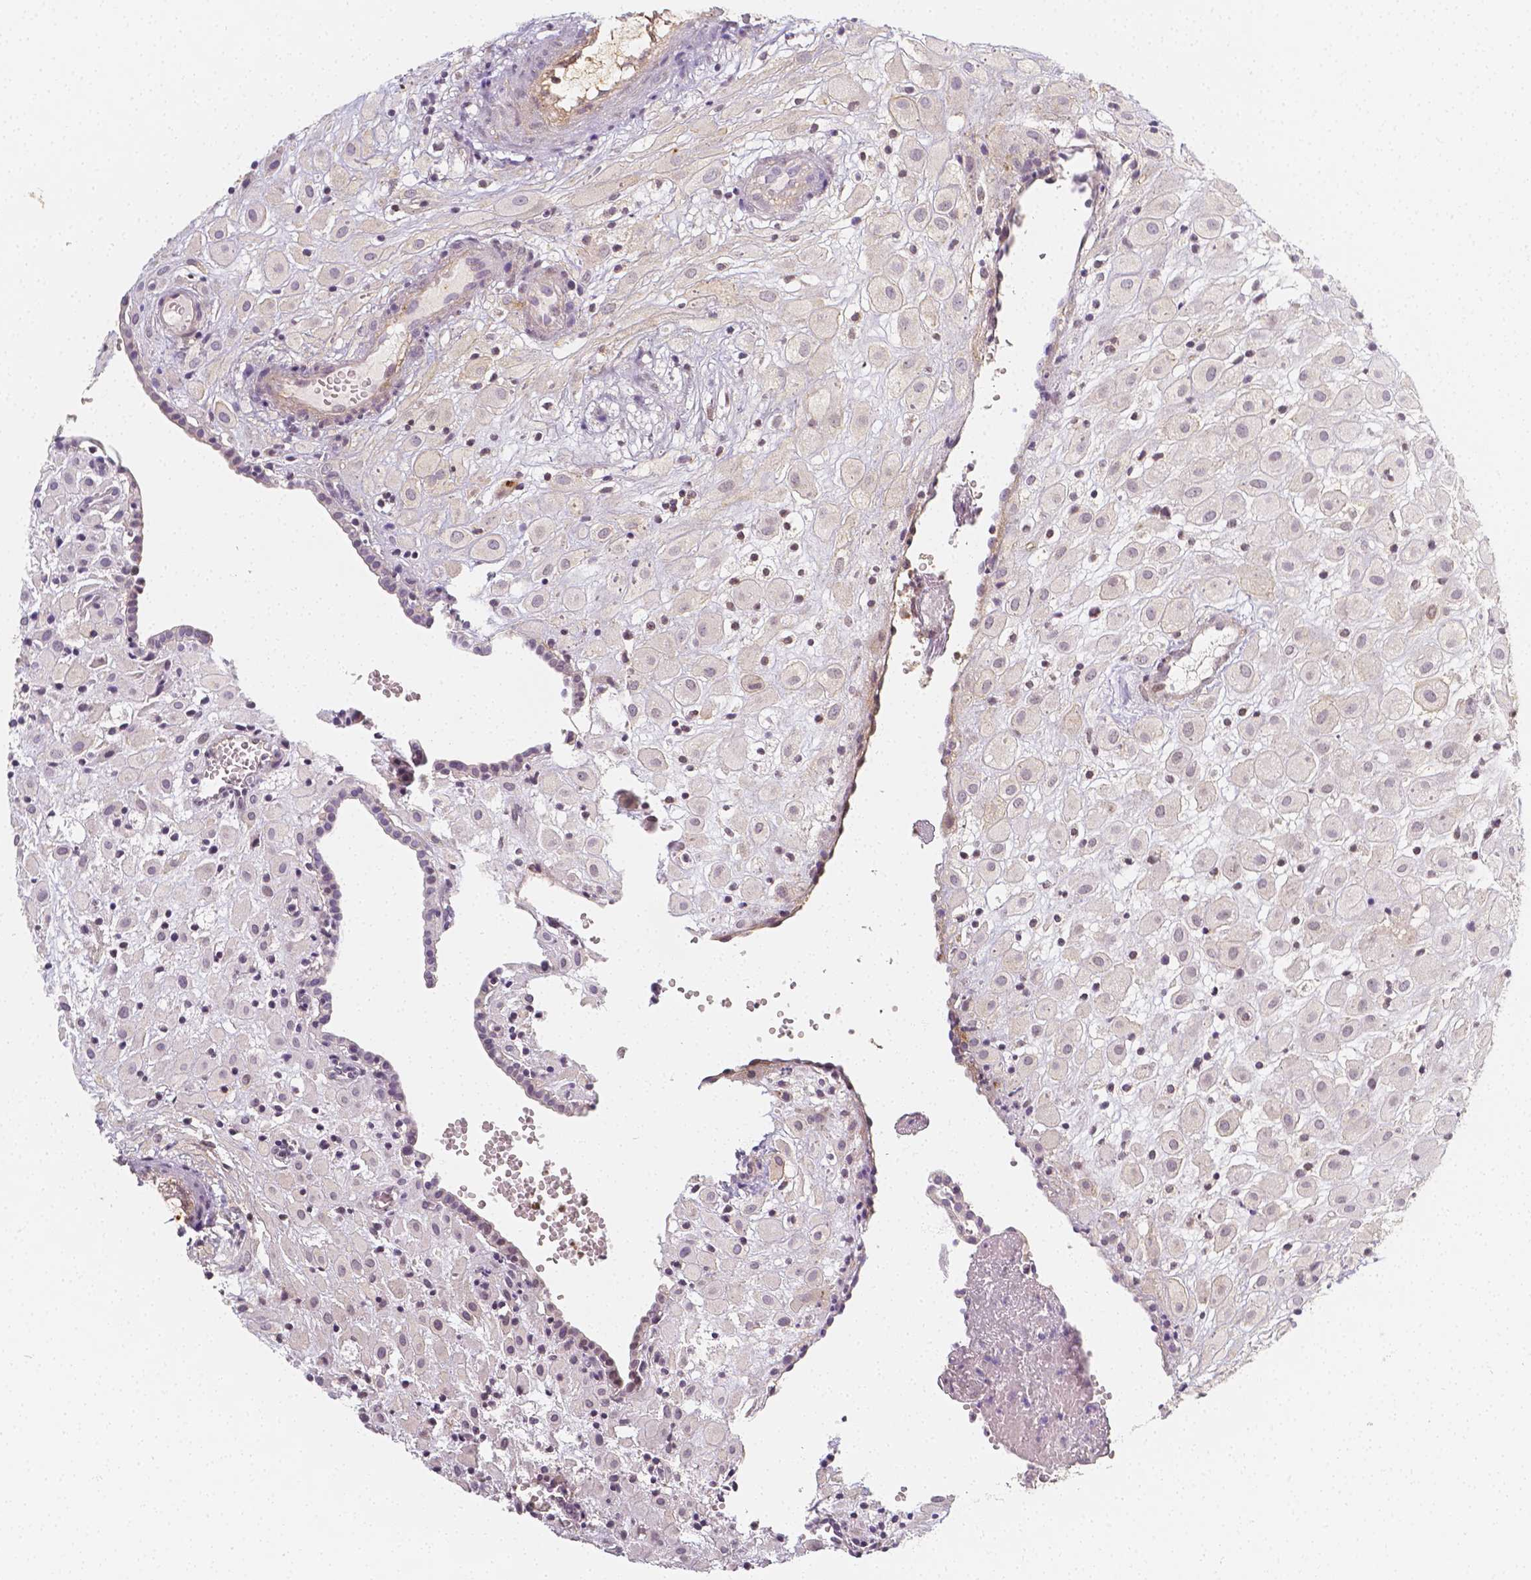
{"staining": {"intensity": "negative", "quantity": "none", "location": "none"}, "tissue": "placenta", "cell_type": "Decidual cells", "image_type": "normal", "snomed": [{"axis": "morphology", "description": "Normal tissue, NOS"}, {"axis": "topography", "description": "Placenta"}], "caption": "The photomicrograph displays no significant positivity in decidual cells of placenta. (Stains: DAB (3,3'-diaminobenzidine) IHC with hematoxylin counter stain, Microscopy: brightfield microscopy at high magnification).", "gene": "THY1", "patient": {"sex": "female", "age": 24}}